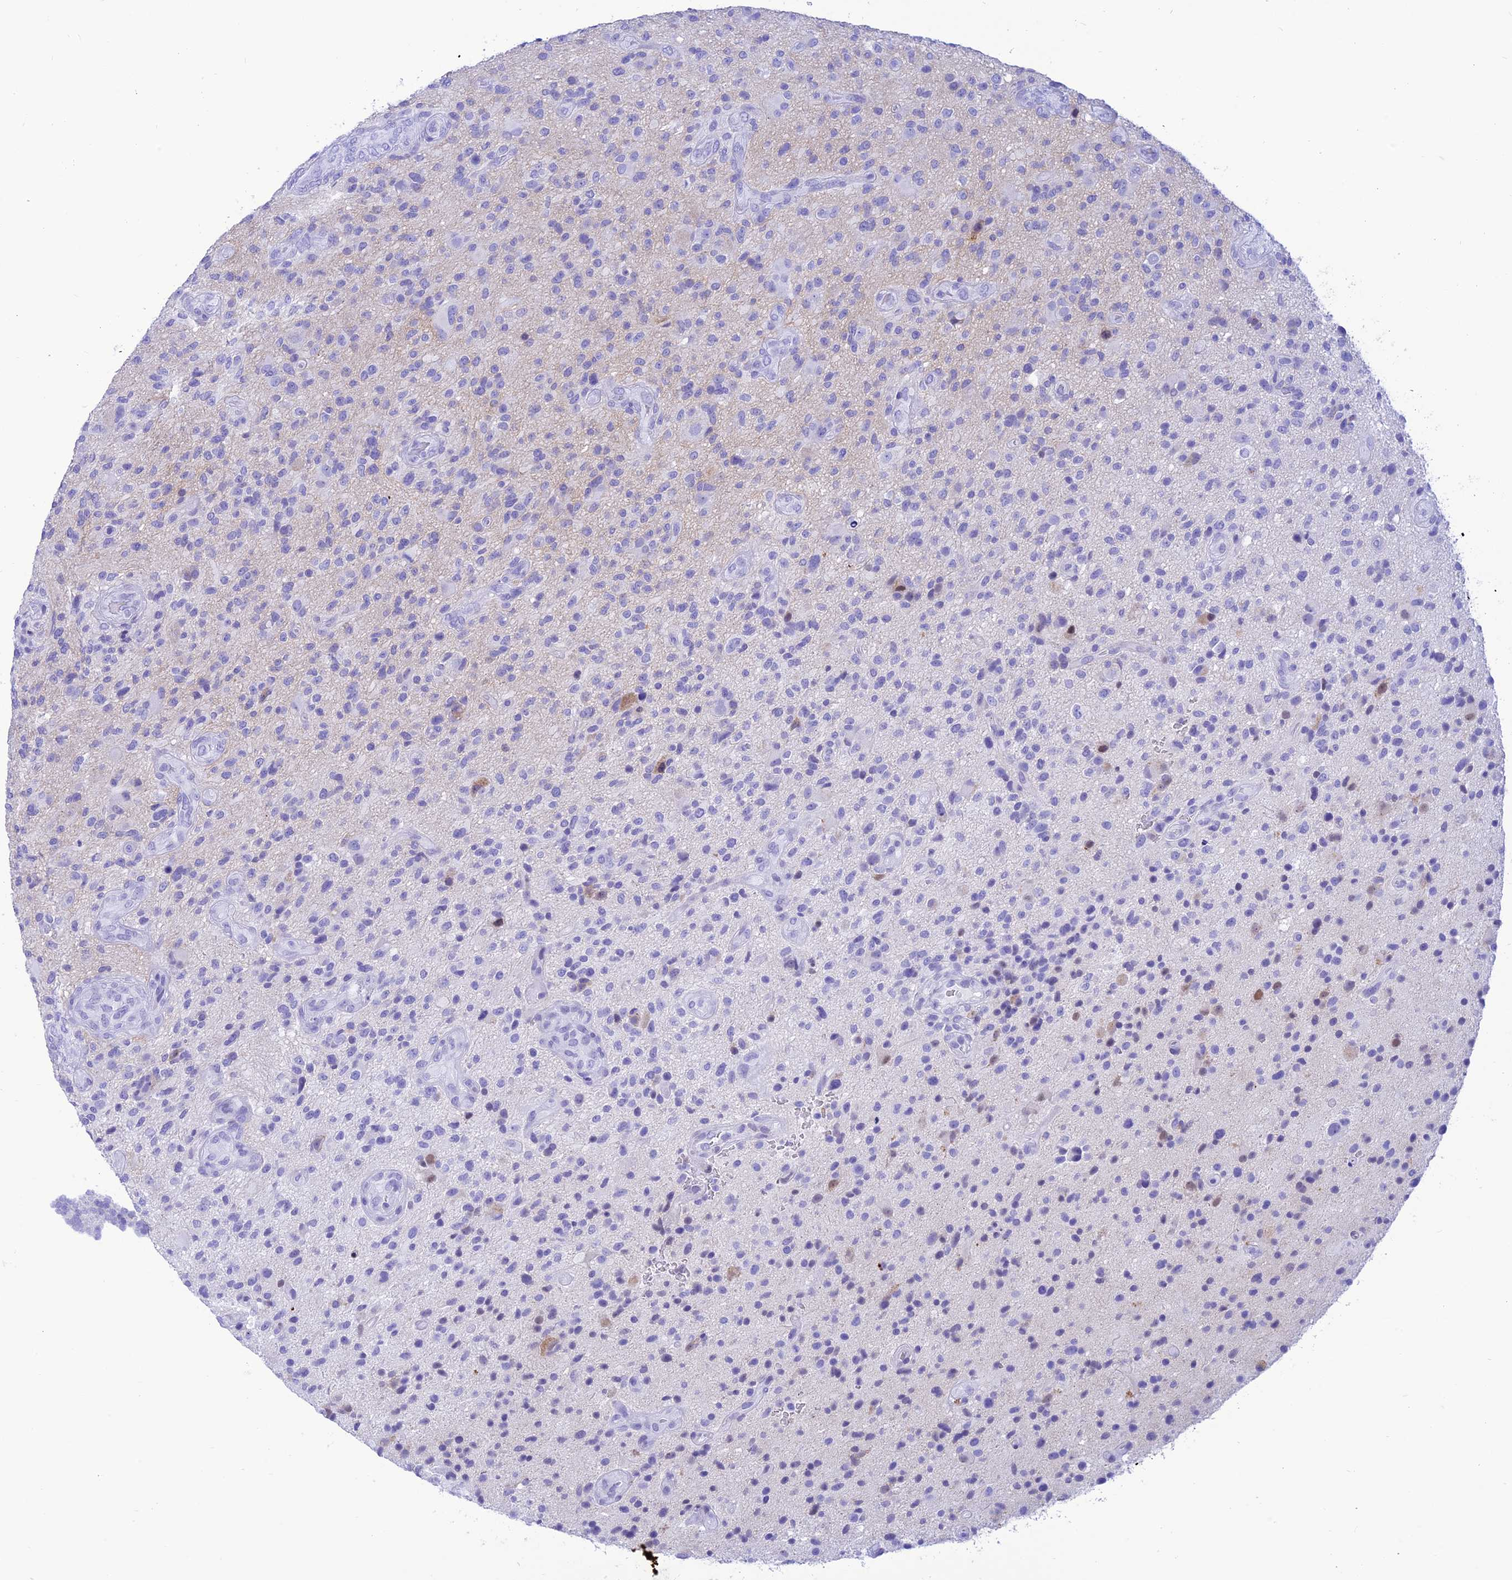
{"staining": {"intensity": "negative", "quantity": "none", "location": "none"}, "tissue": "glioma", "cell_type": "Tumor cells", "image_type": "cancer", "snomed": [{"axis": "morphology", "description": "Glioma, malignant, High grade"}, {"axis": "topography", "description": "Brain"}], "caption": "A micrograph of malignant glioma (high-grade) stained for a protein displays no brown staining in tumor cells. The staining was performed using DAB to visualize the protein expression in brown, while the nuclei were stained in blue with hematoxylin (Magnification: 20x).", "gene": "PRNP", "patient": {"sex": "male", "age": 47}}